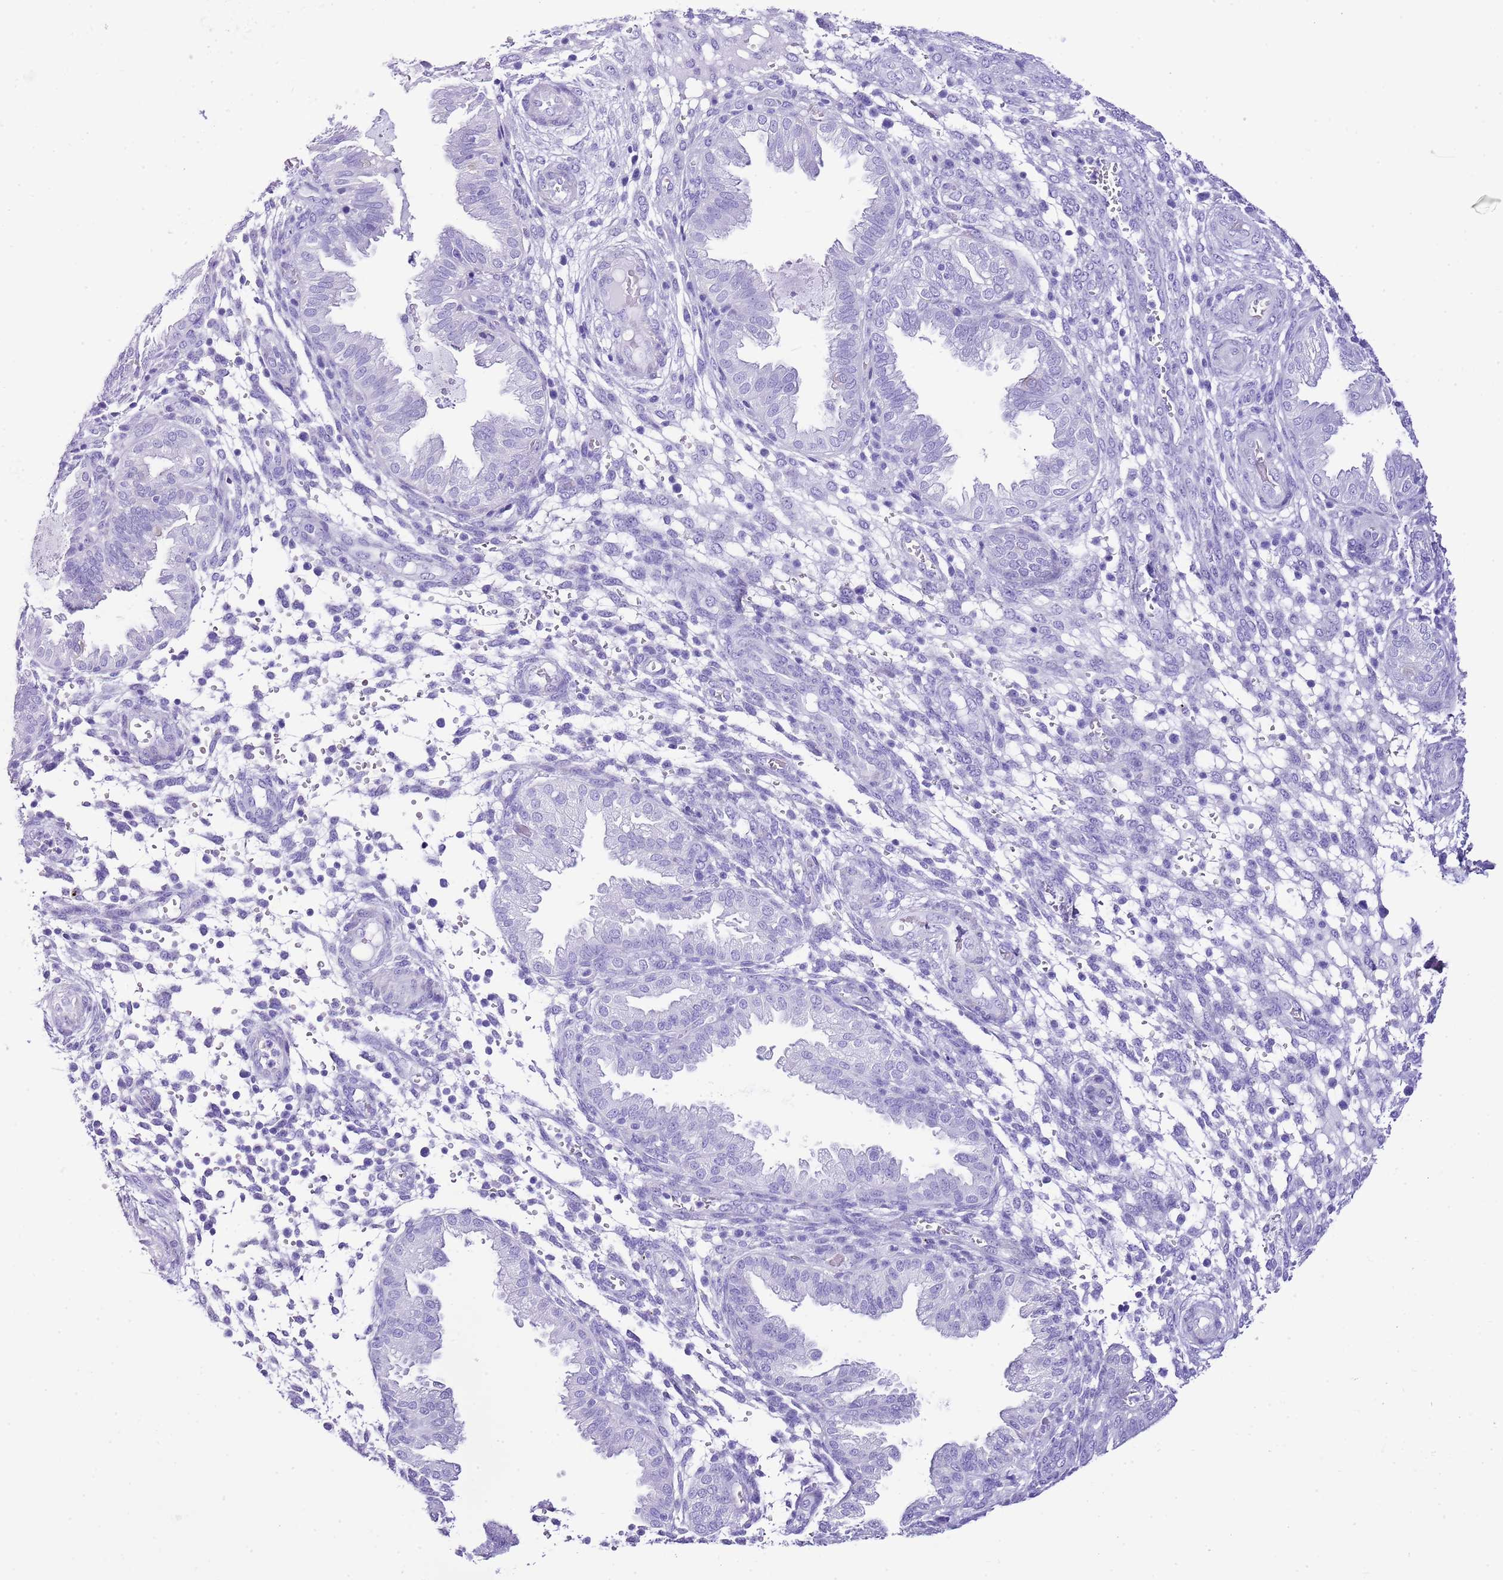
{"staining": {"intensity": "negative", "quantity": "none", "location": "none"}, "tissue": "endometrium", "cell_type": "Cells in endometrial stroma", "image_type": "normal", "snomed": [{"axis": "morphology", "description": "Normal tissue, NOS"}, {"axis": "topography", "description": "Endometrium"}], "caption": "Endometrium stained for a protein using IHC reveals no expression cells in endometrial stroma.", "gene": "KCNC1", "patient": {"sex": "female", "age": 33}}